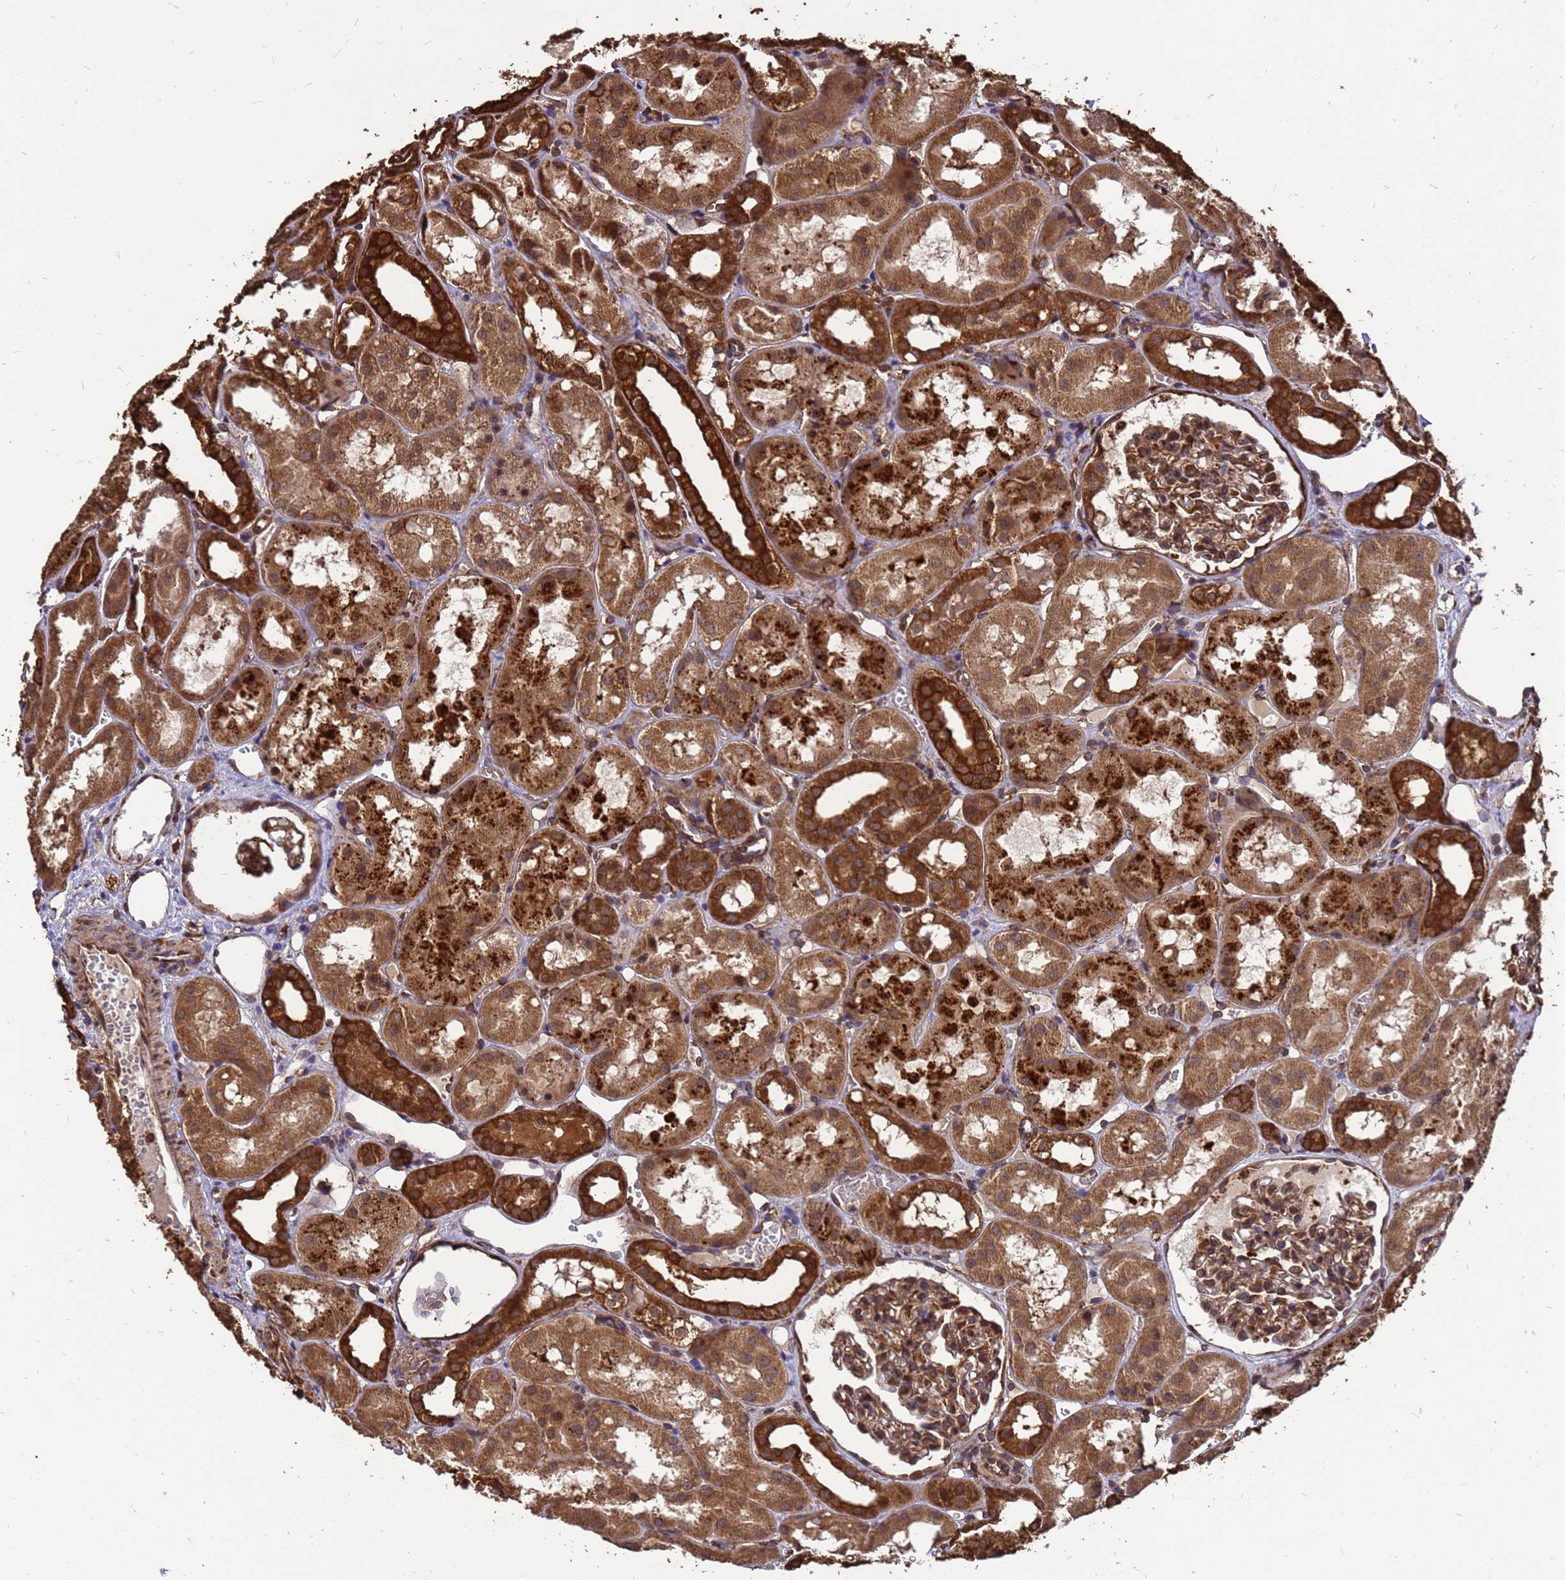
{"staining": {"intensity": "moderate", "quantity": "25%-75%", "location": "cytoplasmic/membranous"}, "tissue": "kidney", "cell_type": "Cells in glomeruli", "image_type": "normal", "snomed": [{"axis": "morphology", "description": "Normal tissue, NOS"}, {"axis": "topography", "description": "Kidney"}], "caption": "Protein staining demonstrates moderate cytoplasmic/membranous expression in approximately 25%-75% of cells in glomeruli in benign kidney.", "gene": "ZNF618", "patient": {"sex": "male", "age": 16}}